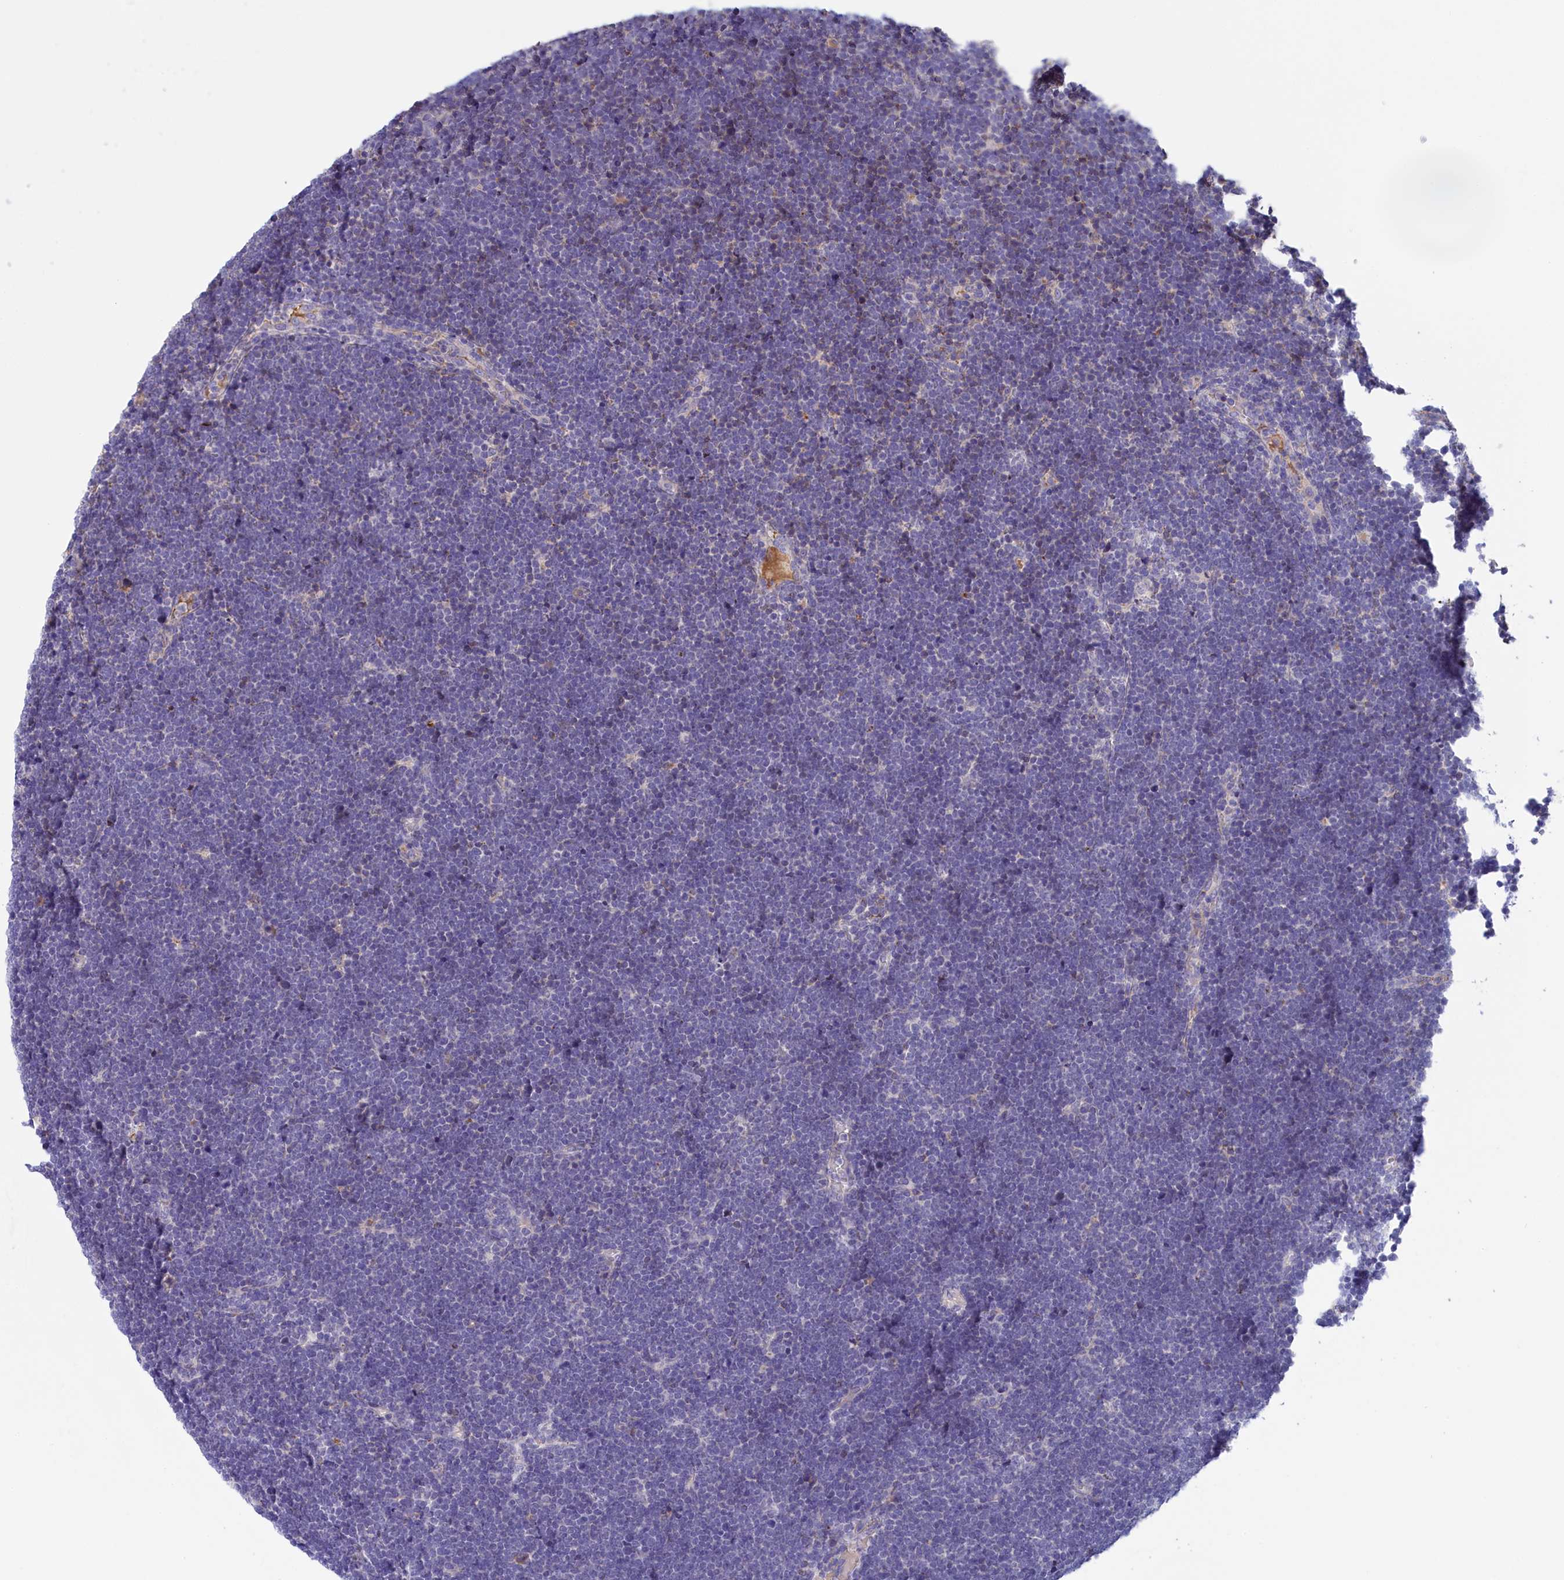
{"staining": {"intensity": "negative", "quantity": "none", "location": "none"}, "tissue": "lymphoma", "cell_type": "Tumor cells", "image_type": "cancer", "snomed": [{"axis": "morphology", "description": "Malignant lymphoma, non-Hodgkin's type, High grade"}, {"axis": "topography", "description": "Lymph node"}], "caption": "Immunohistochemical staining of lymphoma displays no significant positivity in tumor cells.", "gene": "STYX", "patient": {"sex": "male", "age": 13}}